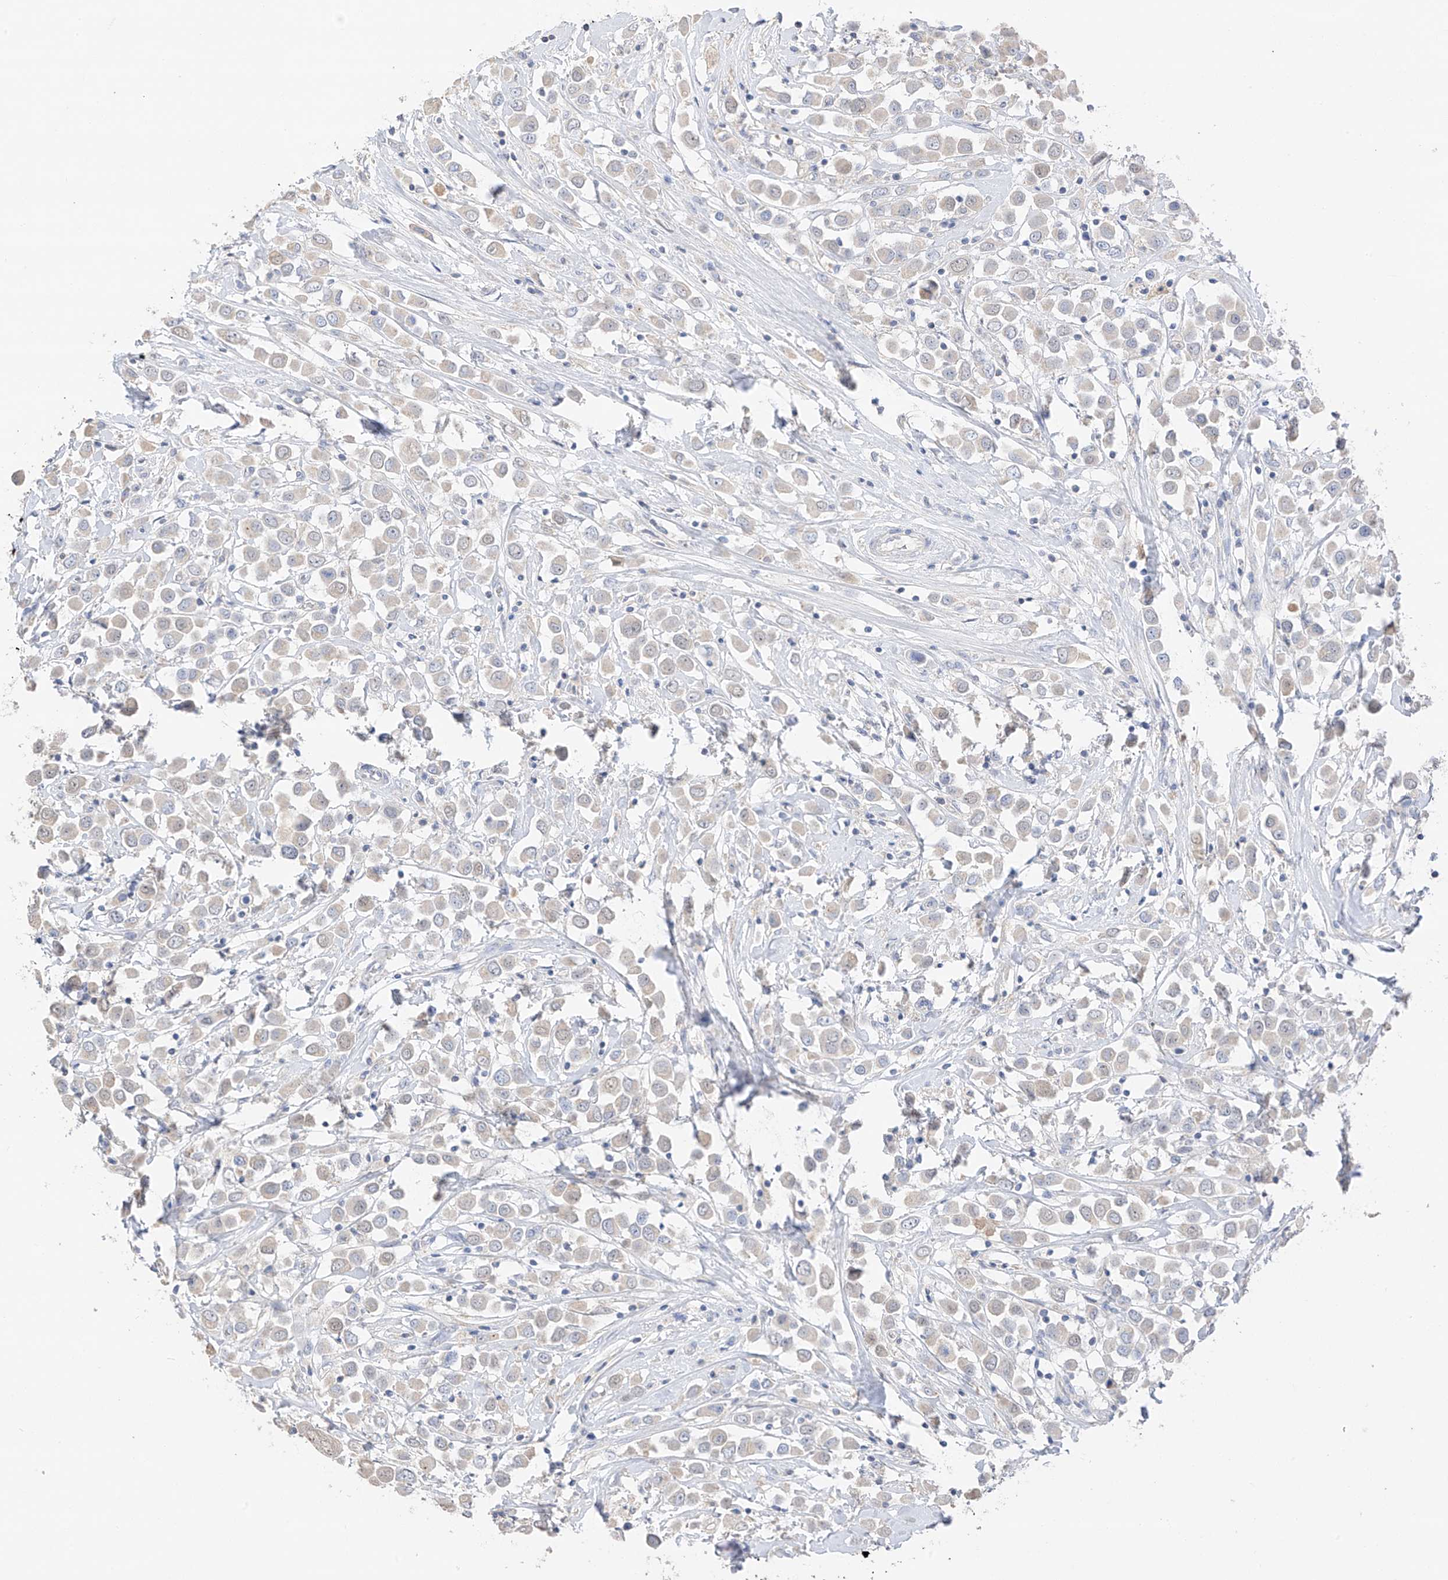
{"staining": {"intensity": "negative", "quantity": "none", "location": "none"}, "tissue": "breast cancer", "cell_type": "Tumor cells", "image_type": "cancer", "snomed": [{"axis": "morphology", "description": "Duct carcinoma"}, {"axis": "topography", "description": "Breast"}], "caption": "Immunohistochemistry micrograph of neoplastic tissue: infiltrating ductal carcinoma (breast) stained with DAB (3,3'-diaminobenzidine) demonstrates no significant protein expression in tumor cells.", "gene": "CAPN13", "patient": {"sex": "female", "age": 61}}